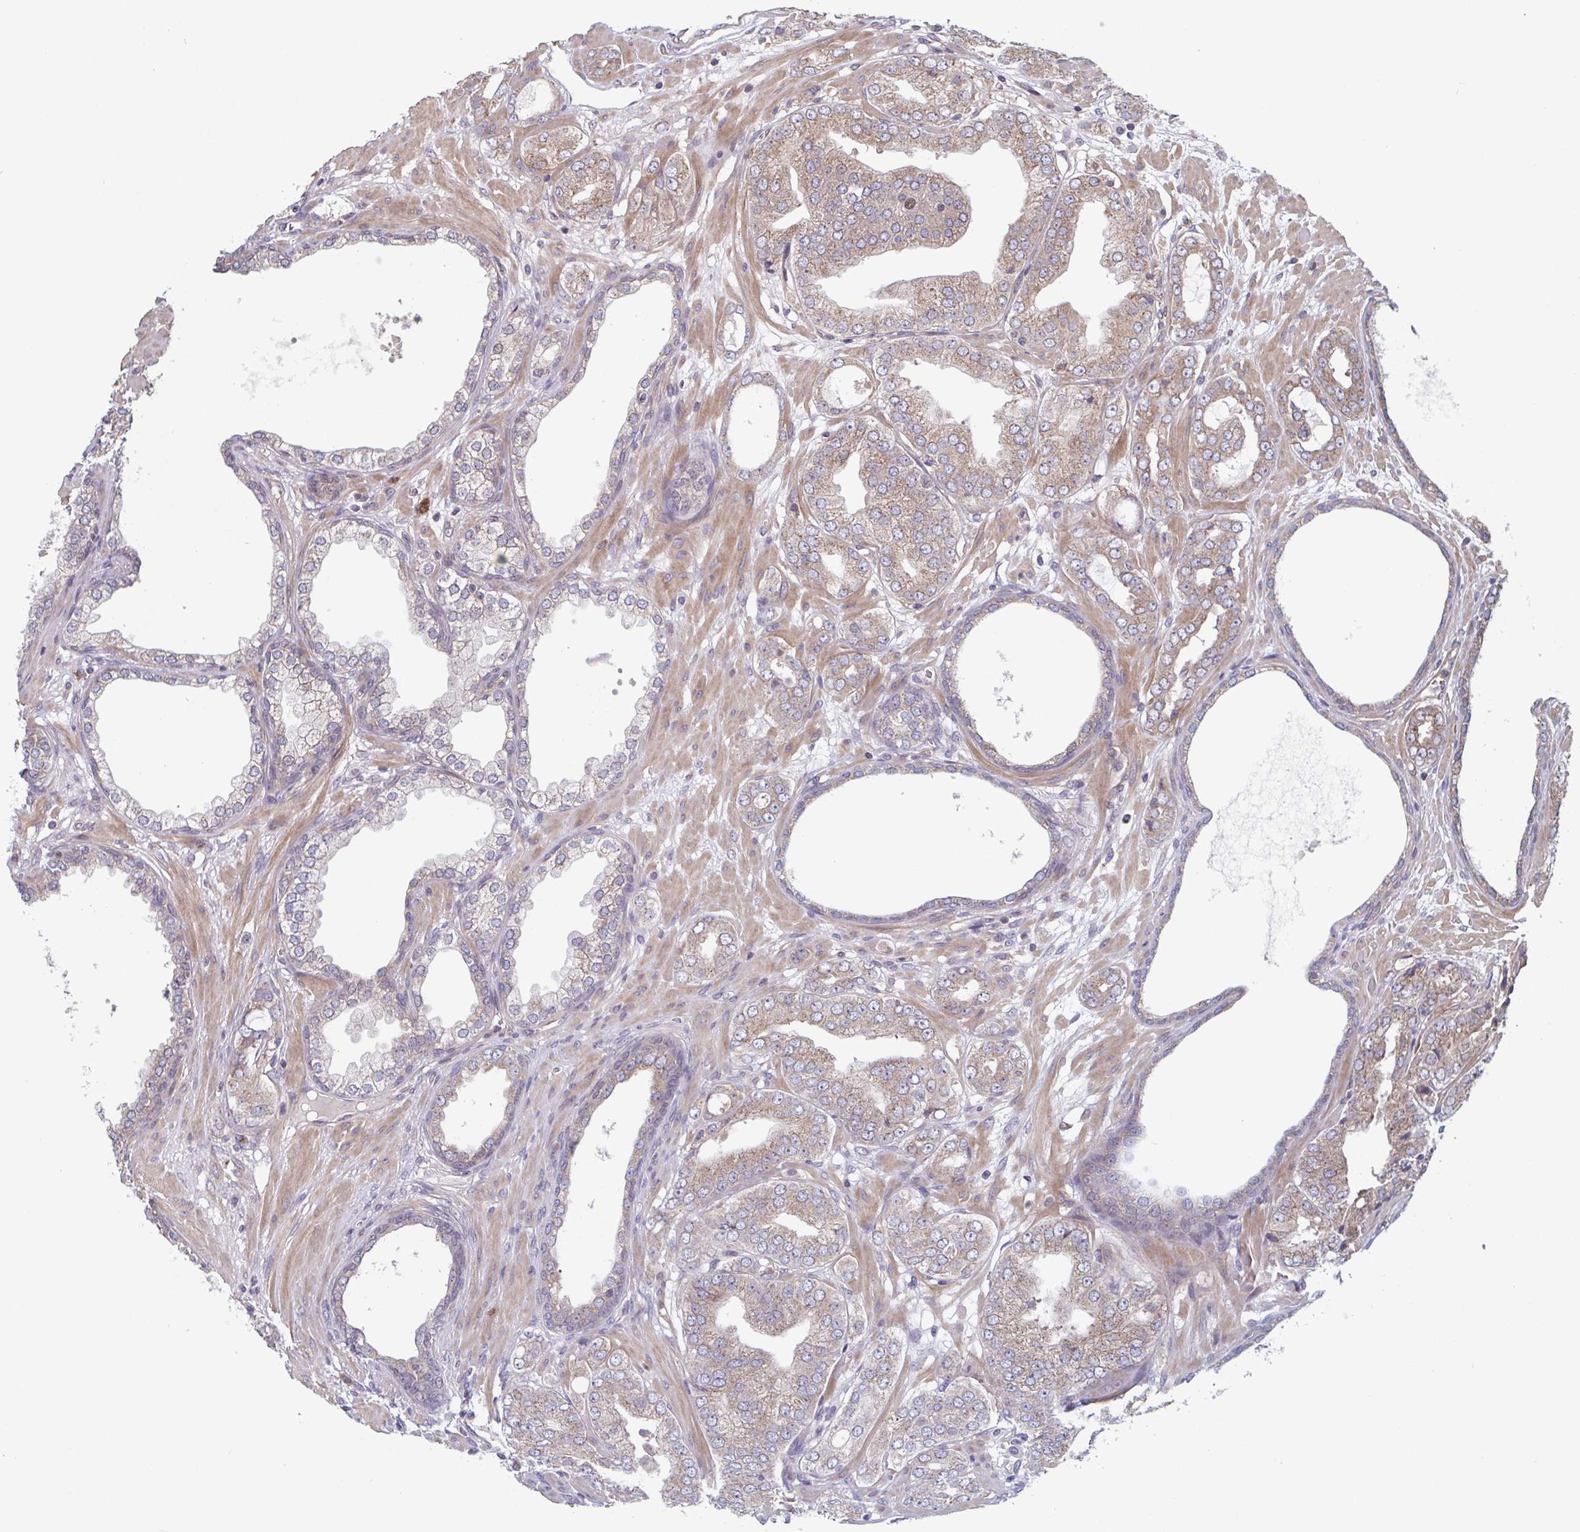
{"staining": {"intensity": "moderate", "quantity": ">75%", "location": "cytoplasmic/membranous"}, "tissue": "prostate cancer", "cell_type": "Tumor cells", "image_type": "cancer", "snomed": [{"axis": "morphology", "description": "Adenocarcinoma, Low grade"}, {"axis": "topography", "description": "Prostate"}], "caption": "Immunohistochemistry (IHC) histopathology image of neoplastic tissue: human prostate adenocarcinoma (low-grade) stained using immunohistochemistry shows medium levels of moderate protein expression localized specifically in the cytoplasmic/membranous of tumor cells, appearing as a cytoplasmic/membranous brown color.", "gene": "COPB1", "patient": {"sex": "male", "age": 60}}